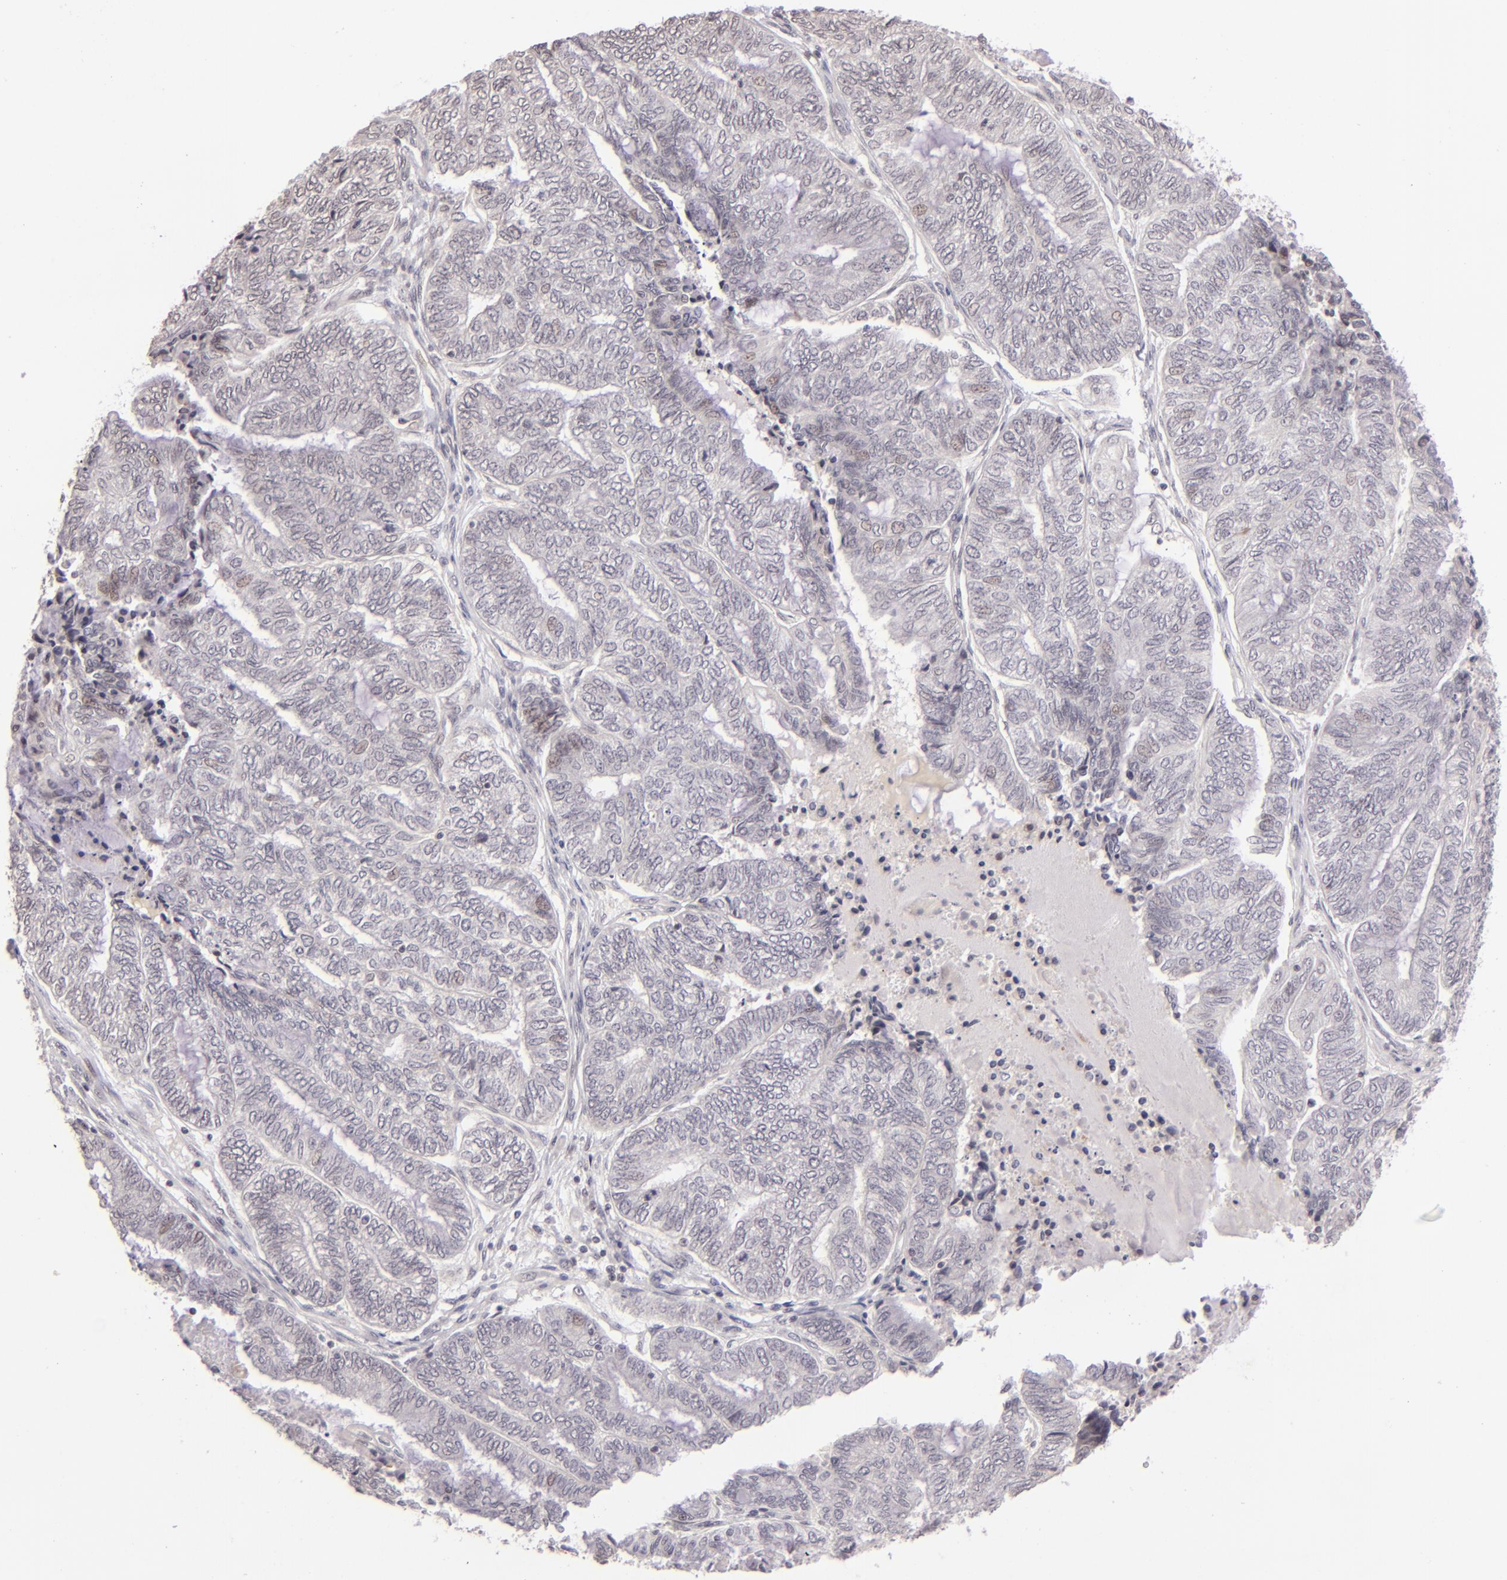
{"staining": {"intensity": "weak", "quantity": "<25%", "location": "nuclear"}, "tissue": "endometrial cancer", "cell_type": "Tumor cells", "image_type": "cancer", "snomed": [{"axis": "morphology", "description": "Adenocarcinoma, NOS"}, {"axis": "topography", "description": "Uterus"}, {"axis": "topography", "description": "Endometrium"}], "caption": "DAB (3,3'-diaminobenzidine) immunohistochemical staining of human adenocarcinoma (endometrial) demonstrates no significant positivity in tumor cells.", "gene": "RARB", "patient": {"sex": "female", "age": 70}}